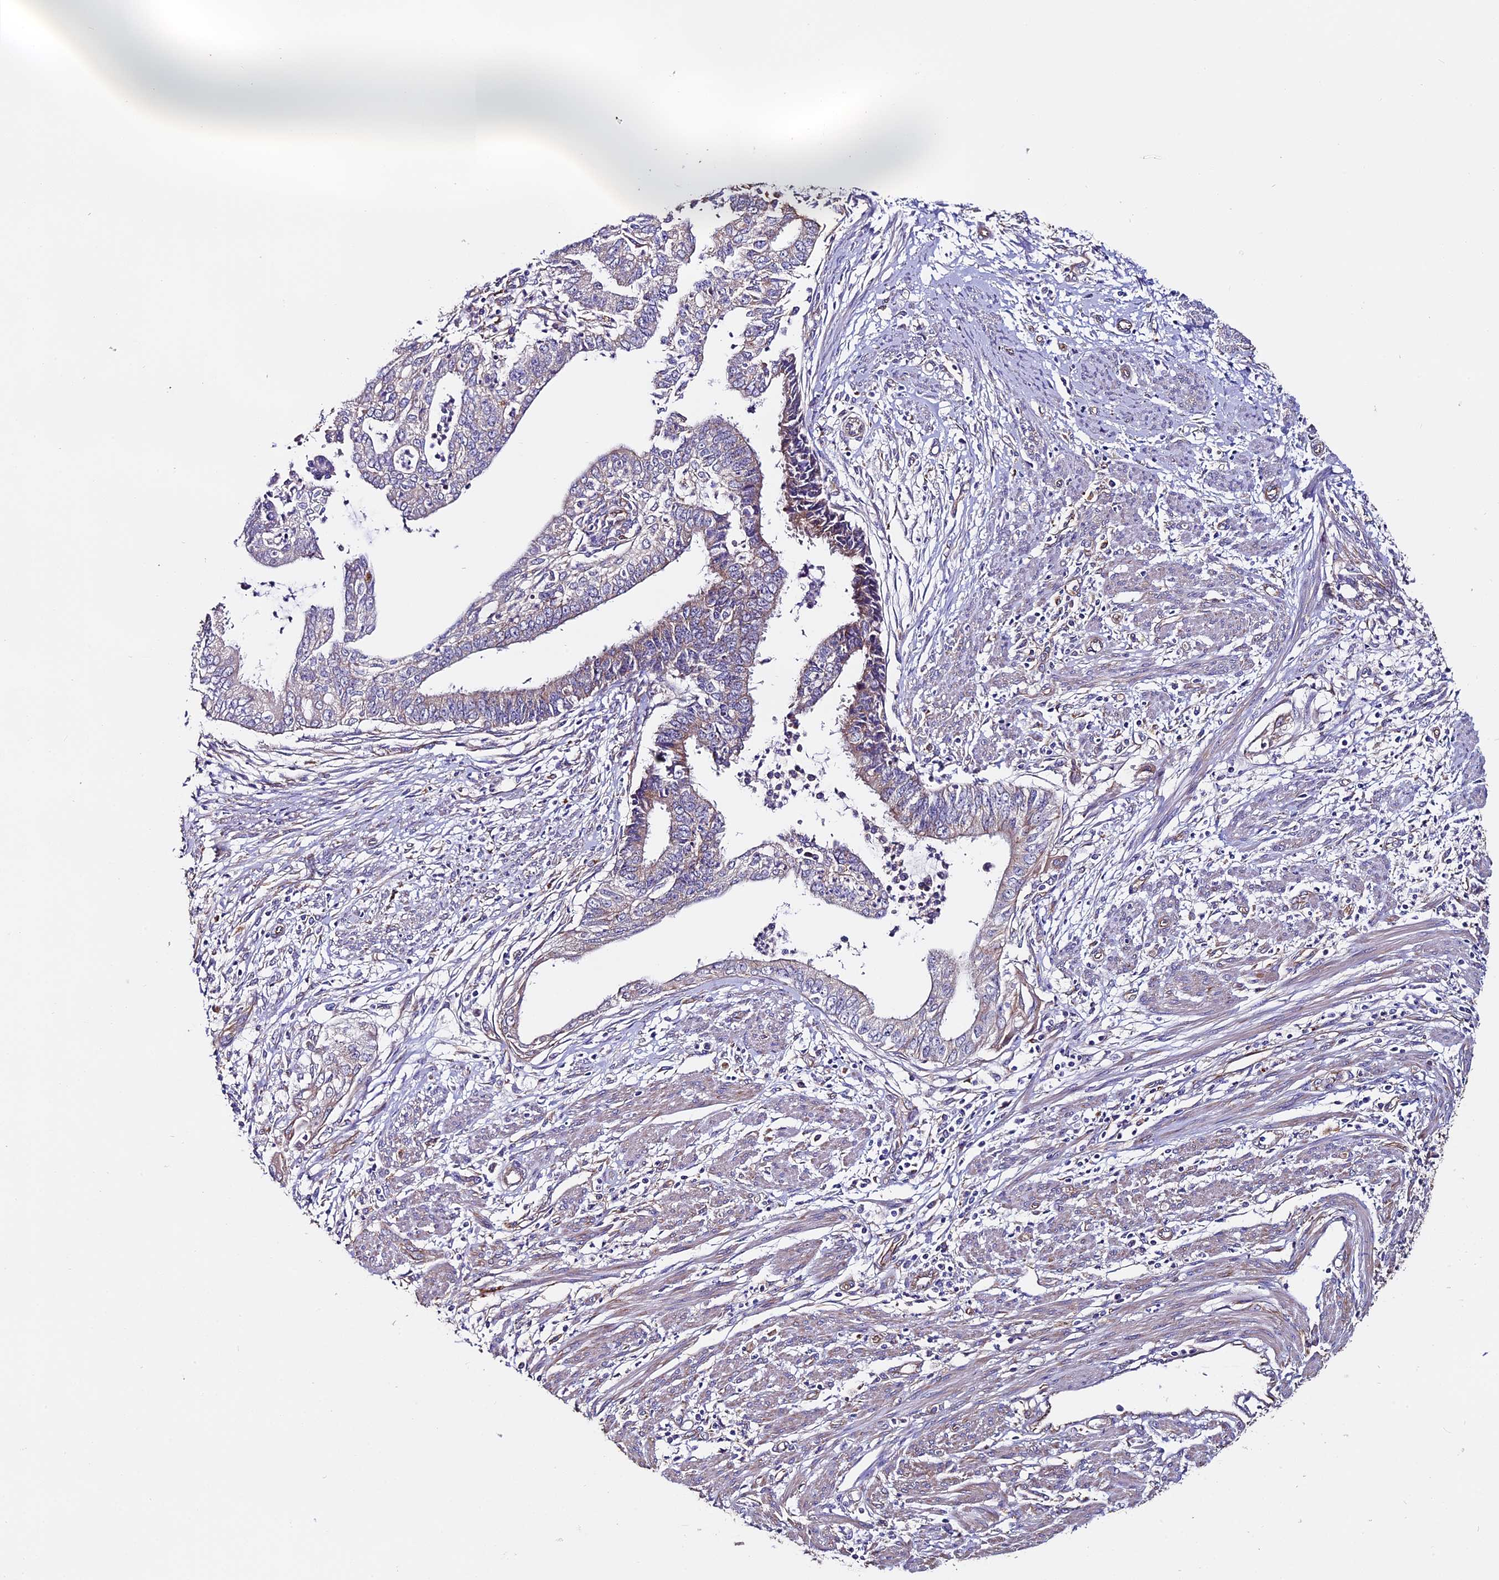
{"staining": {"intensity": "weak", "quantity": "<25%", "location": "cytoplasmic/membranous"}, "tissue": "endometrial cancer", "cell_type": "Tumor cells", "image_type": "cancer", "snomed": [{"axis": "morphology", "description": "Adenocarcinoma, NOS"}, {"axis": "topography", "description": "Endometrium"}], "caption": "Tumor cells show no significant protein expression in endometrial cancer.", "gene": "CLN5", "patient": {"sex": "female", "age": 73}}